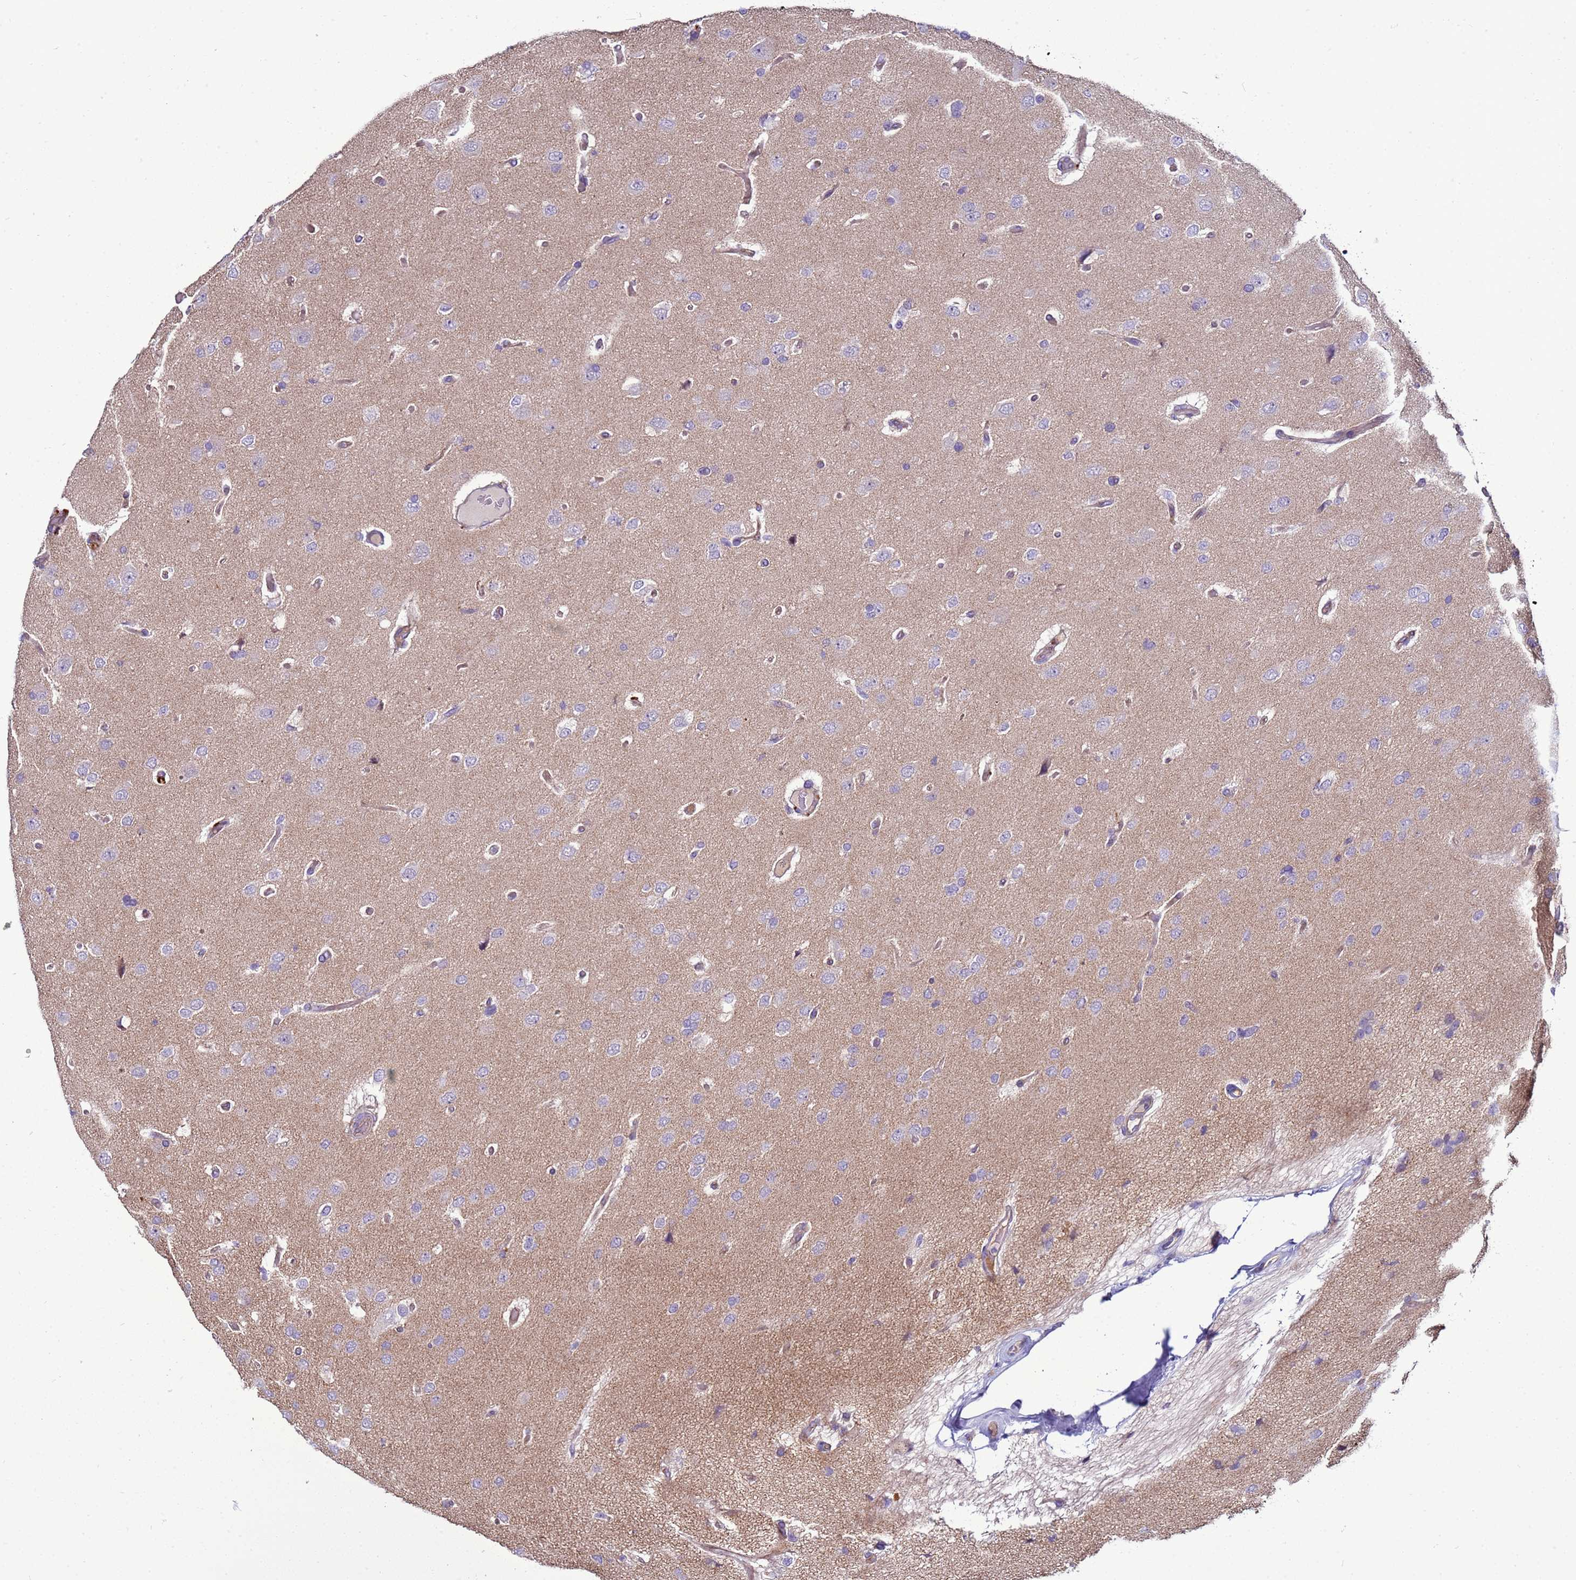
{"staining": {"intensity": "negative", "quantity": "none", "location": "none"}, "tissue": "glioma", "cell_type": "Tumor cells", "image_type": "cancer", "snomed": [{"axis": "morphology", "description": "Glioma, malignant, High grade"}, {"axis": "topography", "description": "Brain"}], "caption": "DAB (3,3'-diaminobenzidine) immunohistochemical staining of high-grade glioma (malignant) exhibits no significant expression in tumor cells. (DAB (3,3'-diaminobenzidine) immunohistochemistry (IHC) with hematoxylin counter stain).", "gene": "NAT2", "patient": {"sex": "male", "age": 77}}